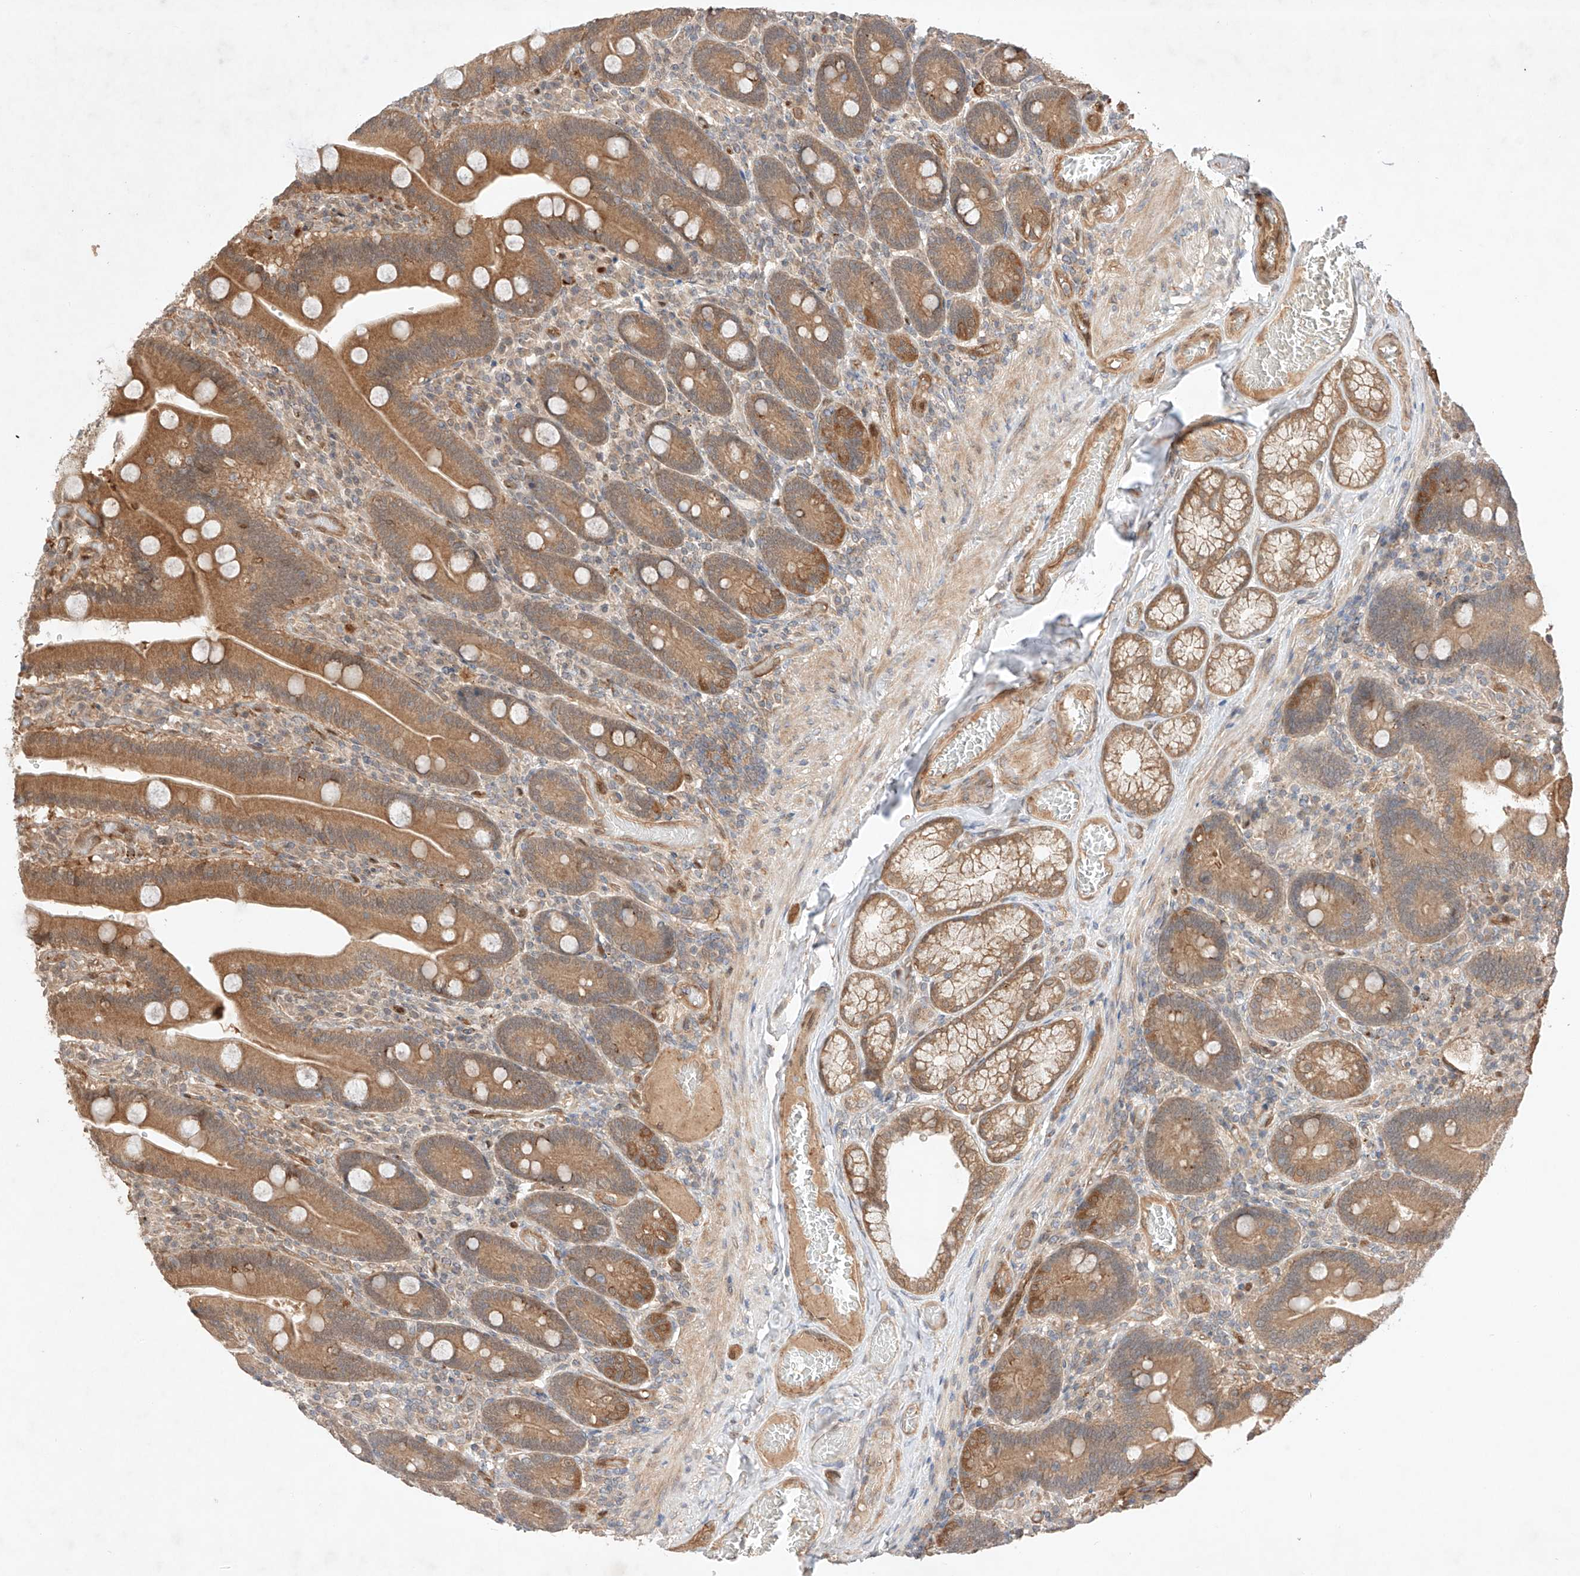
{"staining": {"intensity": "moderate", "quantity": ">75%", "location": "cytoplasmic/membranous"}, "tissue": "duodenum", "cell_type": "Glandular cells", "image_type": "normal", "snomed": [{"axis": "morphology", "description": "Normal tissue, NOS"}, {"axis": "topography", "description": "Duodenum"}], "caption": "A brown stain shows moderate cytoplasmic/membranous expression of a protein in glandular cells of unremarkable duodenum. (DAB (3,3'-diaminobenzidine) IHC with brightfield microscopy, high magnification).", "gene": "ZNF124", "patient": {"sex": "female", "age": 62}}